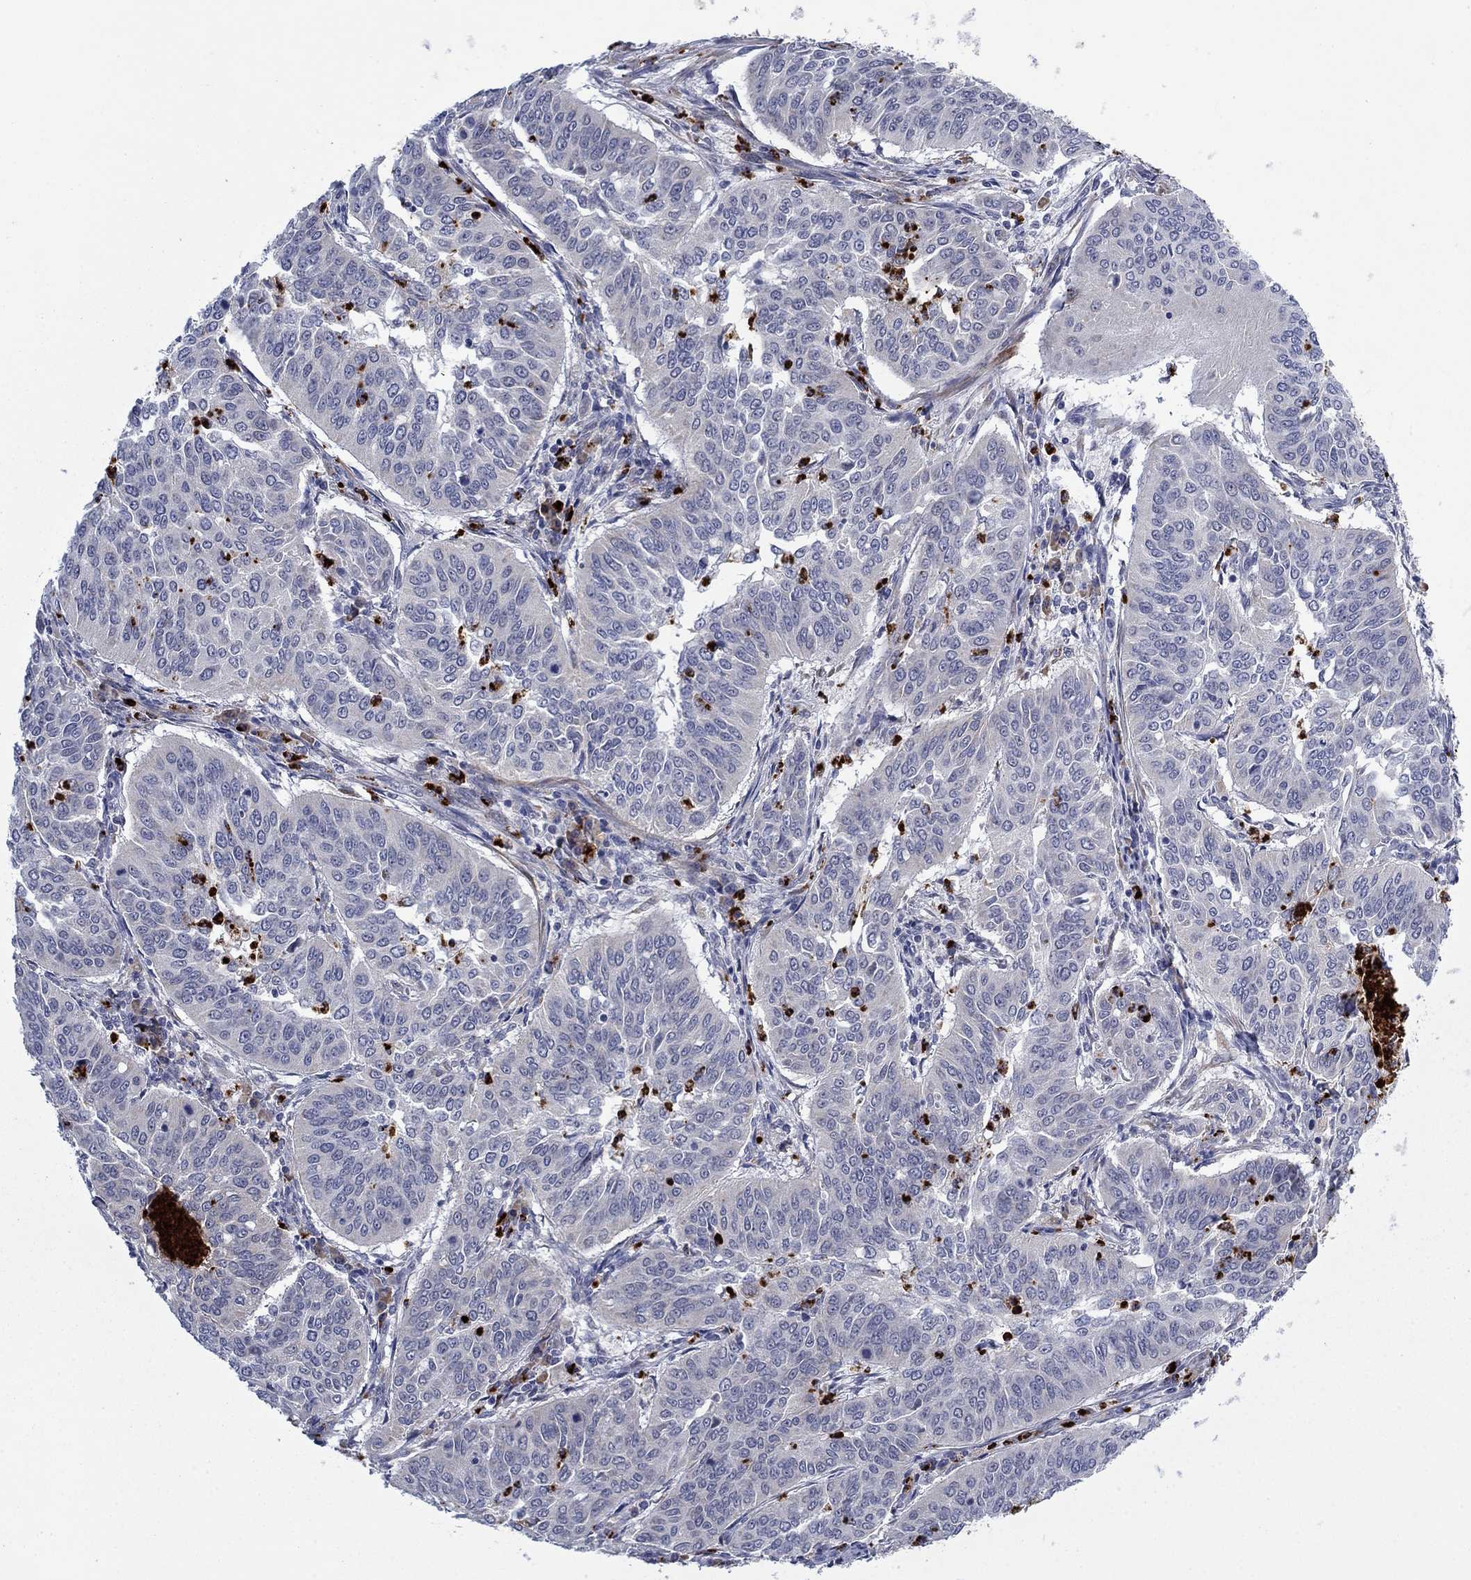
{"staining": {"intensity": "negative", "quantity": "none", "location": "none"}, "tissue": "cervical cancer", "cell_type": "Tumor cells", "image_type": "cancer", "snomed": [{"axis": "morphology", "description": "Normal tissue, NOS"}, {"axis": "morphology", "description": "Squamous cell carcinoma, NOS"}, {"axis": "topography", "description": "Cervix"}], "caption": "Immunohistochemical staining of cervical cancer (squamous cell carcinoma) demonstrates no significant staining in tumor cells.", "gene": "MTRFR", "patient": {"sex": "female", "age": 39}}